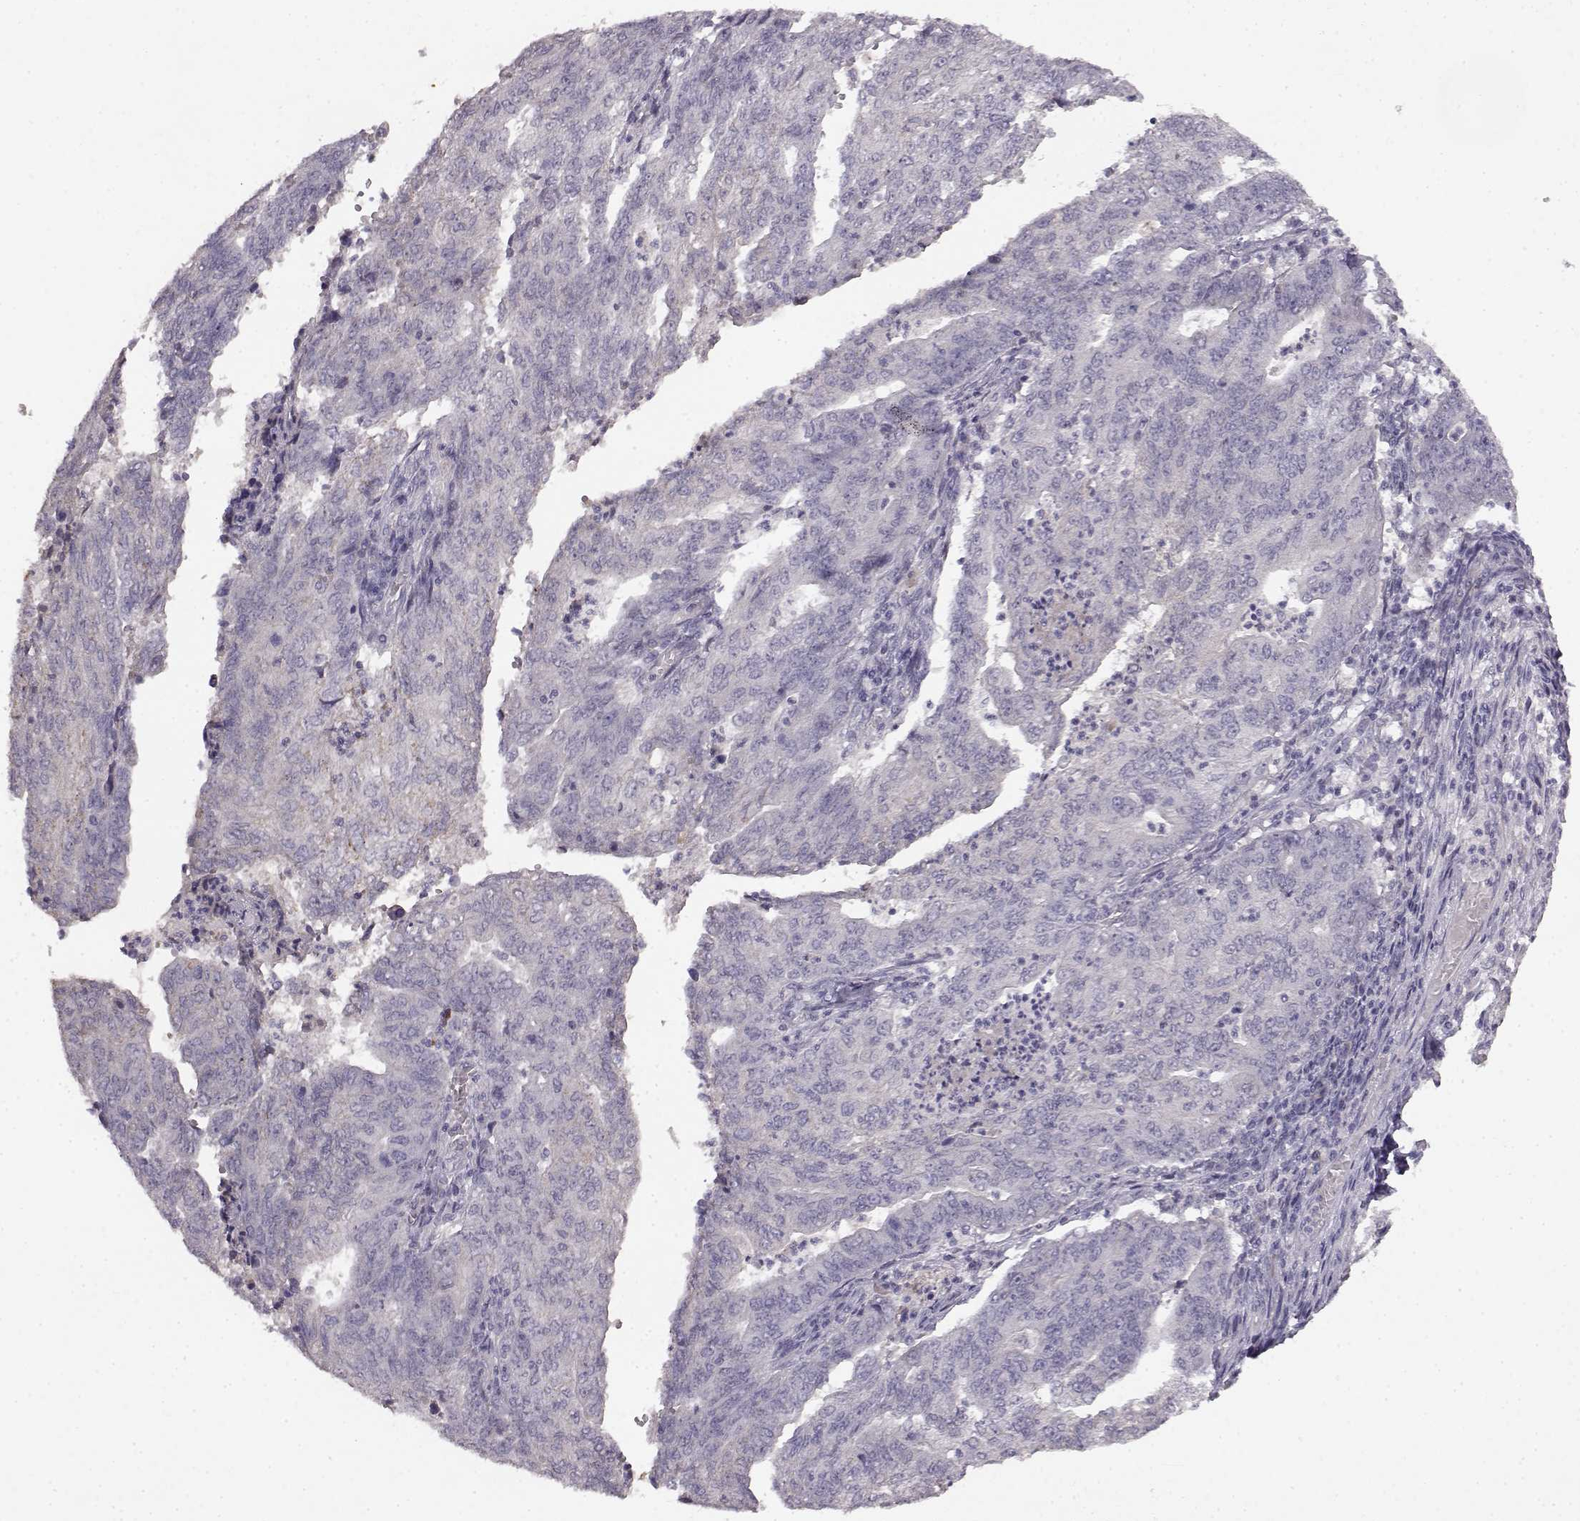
{"staining": {"intensity": "negative", "quantity": "none", "location": "none"}, "tissue": "endometrial cancer", "cell_type": "Tumor cells", "image_type": "cancer", "snomed": [{"axis": "morphology", "description": "Adenocarcinoma, NOS"}, {"axis": "topography", "description": "Endometrium"}], "caption": "Tumor cells show no significant protein positivity in endometrial cancer.", "gene": "SPAG17", "patient": {"sex": "female", "age": 82}}